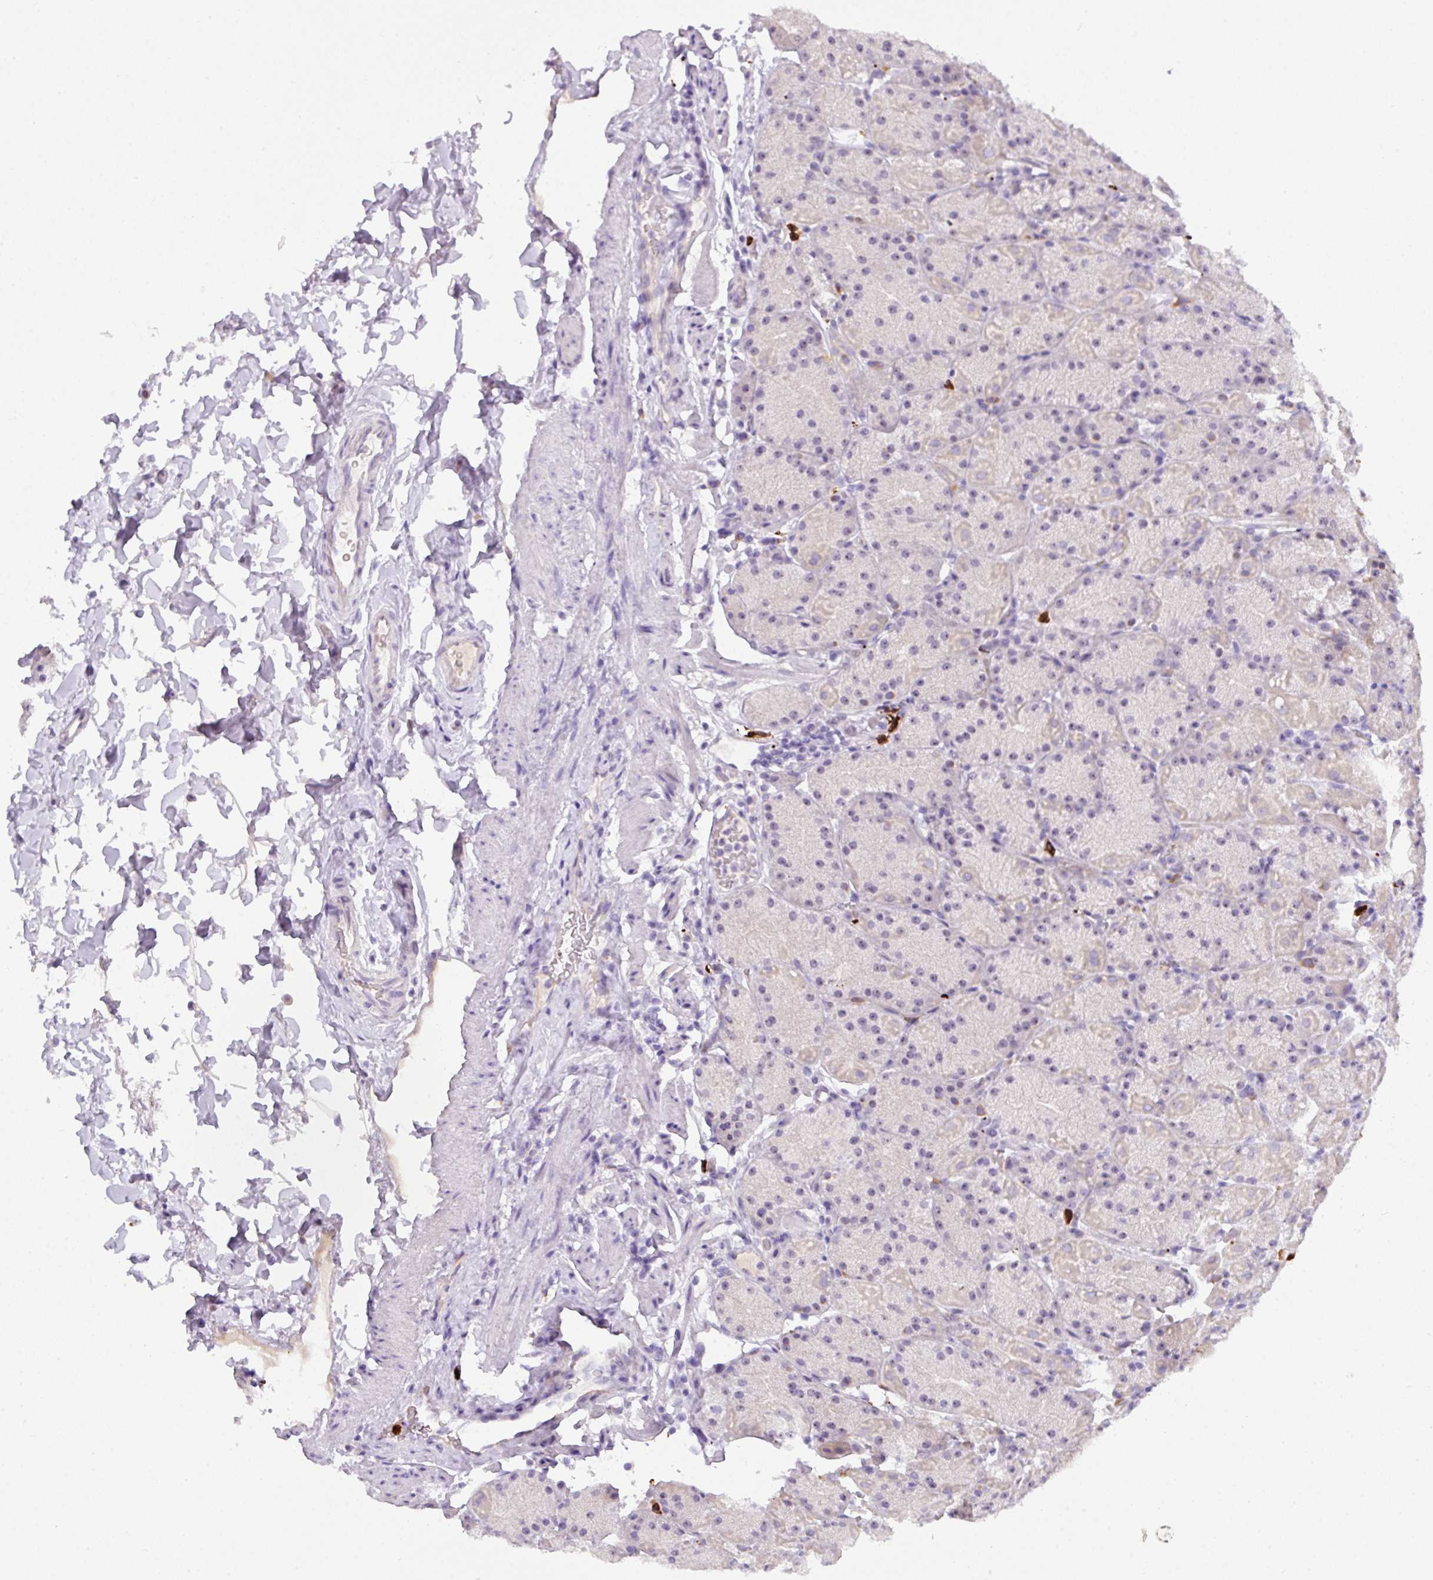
{"staining": {"intensity": "weak", "quantity": "<25%", "location": "cytoplasmic/membranous"}, "tissue": "stomach", "cell_type": "Glandular cells", "image_type": "normal", "snomed": [{"axis": "morphology", "description": "Normal tissue, NOS"}, {"axis": "topography", "description": "Stomach, upper"}, {"axis": "topography", "description": "Stomach, lower"}], "caption": "The IHC micrograph has no significant expression in glandular cells of stomach.", "gene": "MRM2", "patient": {"sex": "male", "age": 67}}